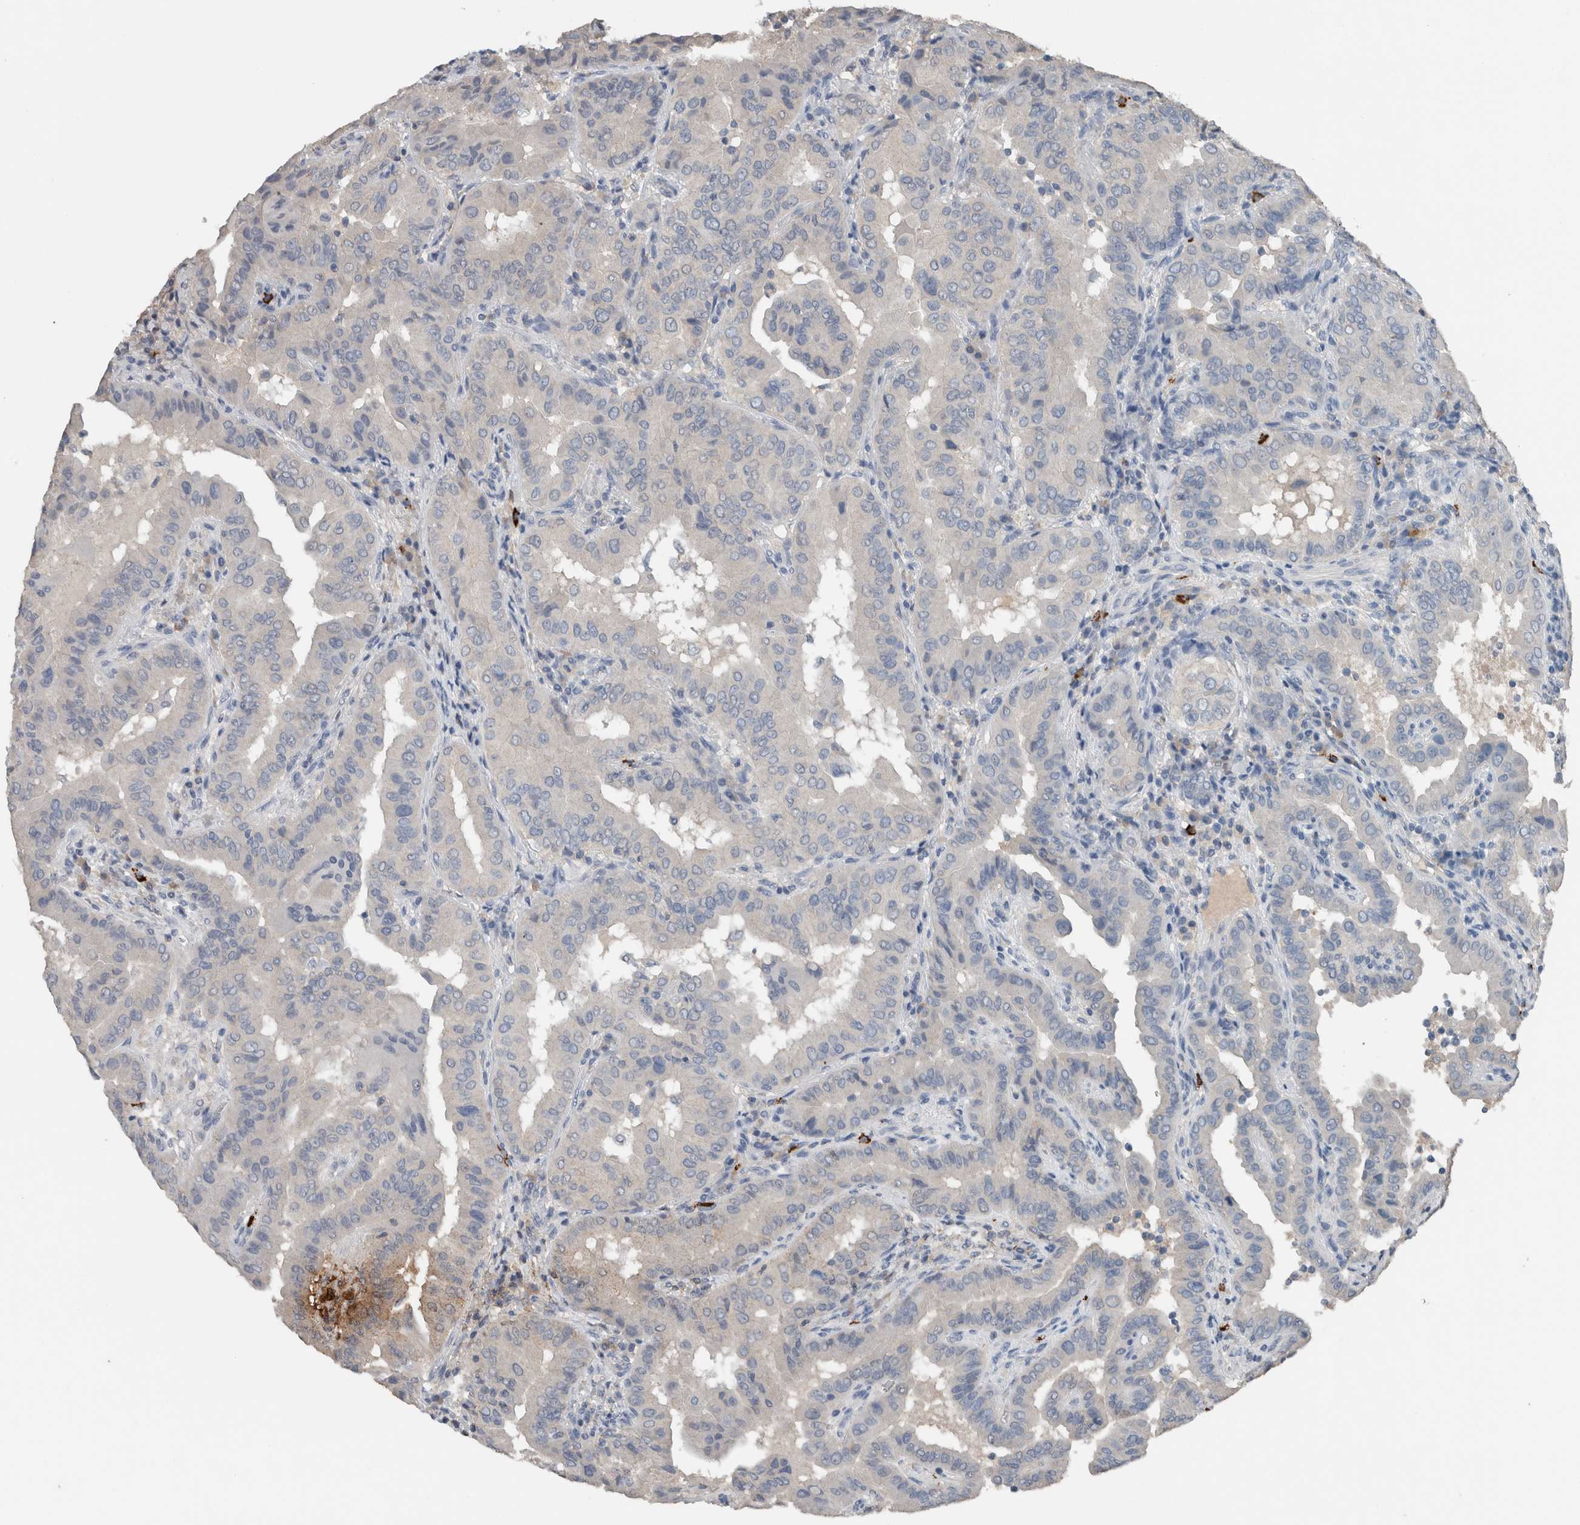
{"staining": {"intensity": "negative", "quantity": "none", "location": "none"}, "tissue": "thyroid cancer", "cell_type": "Tumor cells", "image_type": "cancer", "snomed": [{"axis": "morphology", "description": "Papillary adenocarcinoma, NOS"}, {"axis": "topography", "description": "Thyroid gland"}], "caption": "This is a micrograph of immunohistochemistry (IHC) staining of papillary adenocarcinoma (thyroid), which shows no staining in tumor cells.", "gene": "CRNN", "patient": {"sex": "male", "age": 33}}